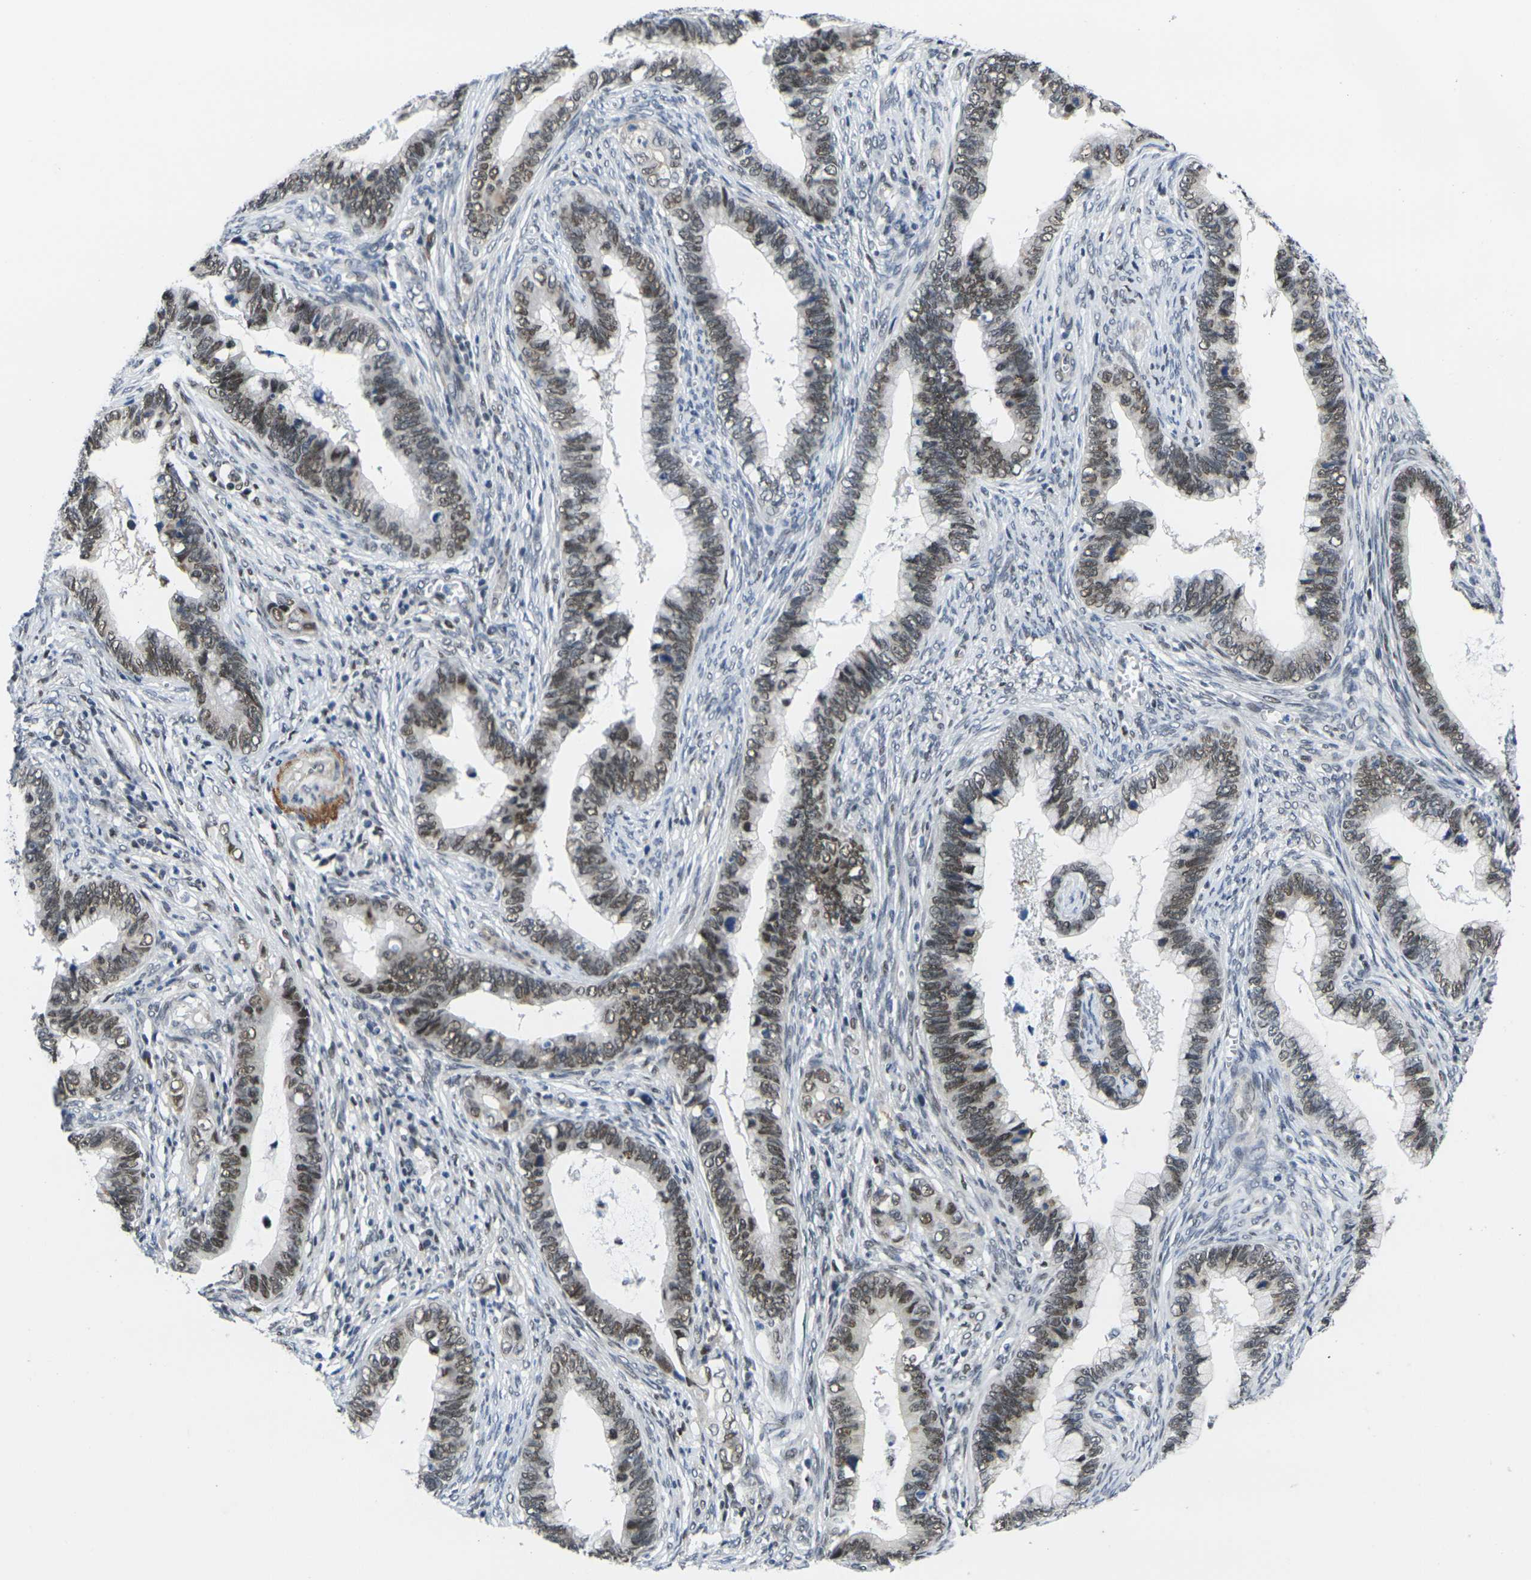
{"staining": {"intensity": "moderate", "quantity": ">75%", "location": "nuclear"}, "tissue": "cervical cancer", "cell_type": "Tumor cells", "image_type": "cancer", "snomed": [{"axis": "morphology", "description": "Adenocarcinoma, NOS"}, {"axis": "topography", "description": "Cervix"}], "caption": "Moderate nuclear protein staining is identified in about >75% of tumor cells in cervical cancer. (IHC, brightfield microscopy, high magnification).", "gene": "RBM7", "patient": {"sex": "female", "age": 44}}